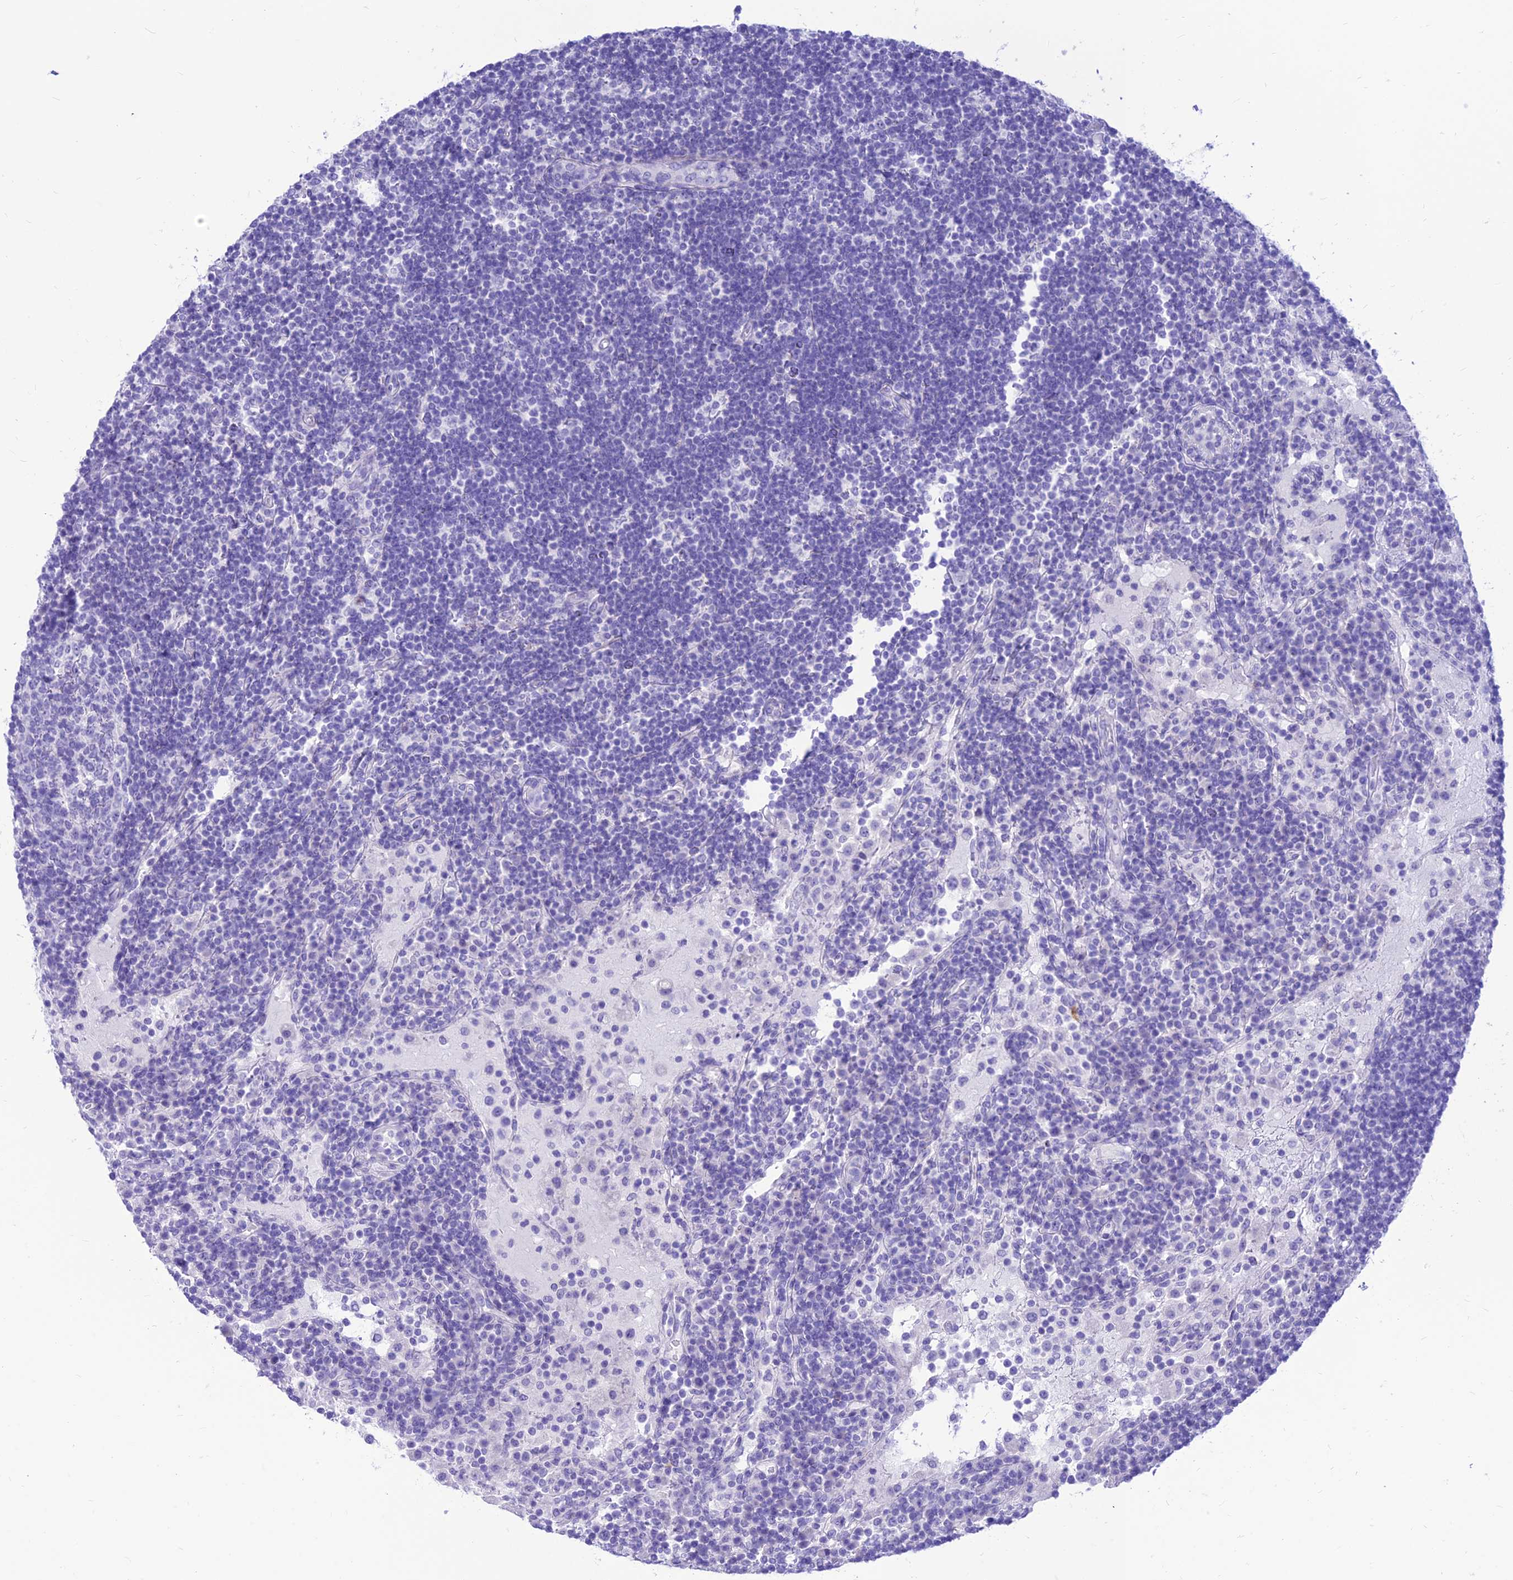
{"staining": {"intensity": "negative", "quantity": "none", "location": "none"}, "tissue": "lymph node", "cell_type": "Germinal center cells", "image_type": "normal", "snomed": [{"axis": "morphology", "description": "Normal tissue, NOS"}, {"axis": "topography", "description": "Lymph node"}], "caption": "Germinal center cells show no significant protein staining in normal lymph node. (DAB IHC visualized using brightfield microscopy, high magnification).", "gene": "PRNP", "patient": {"sex": "female", "age": 53}}